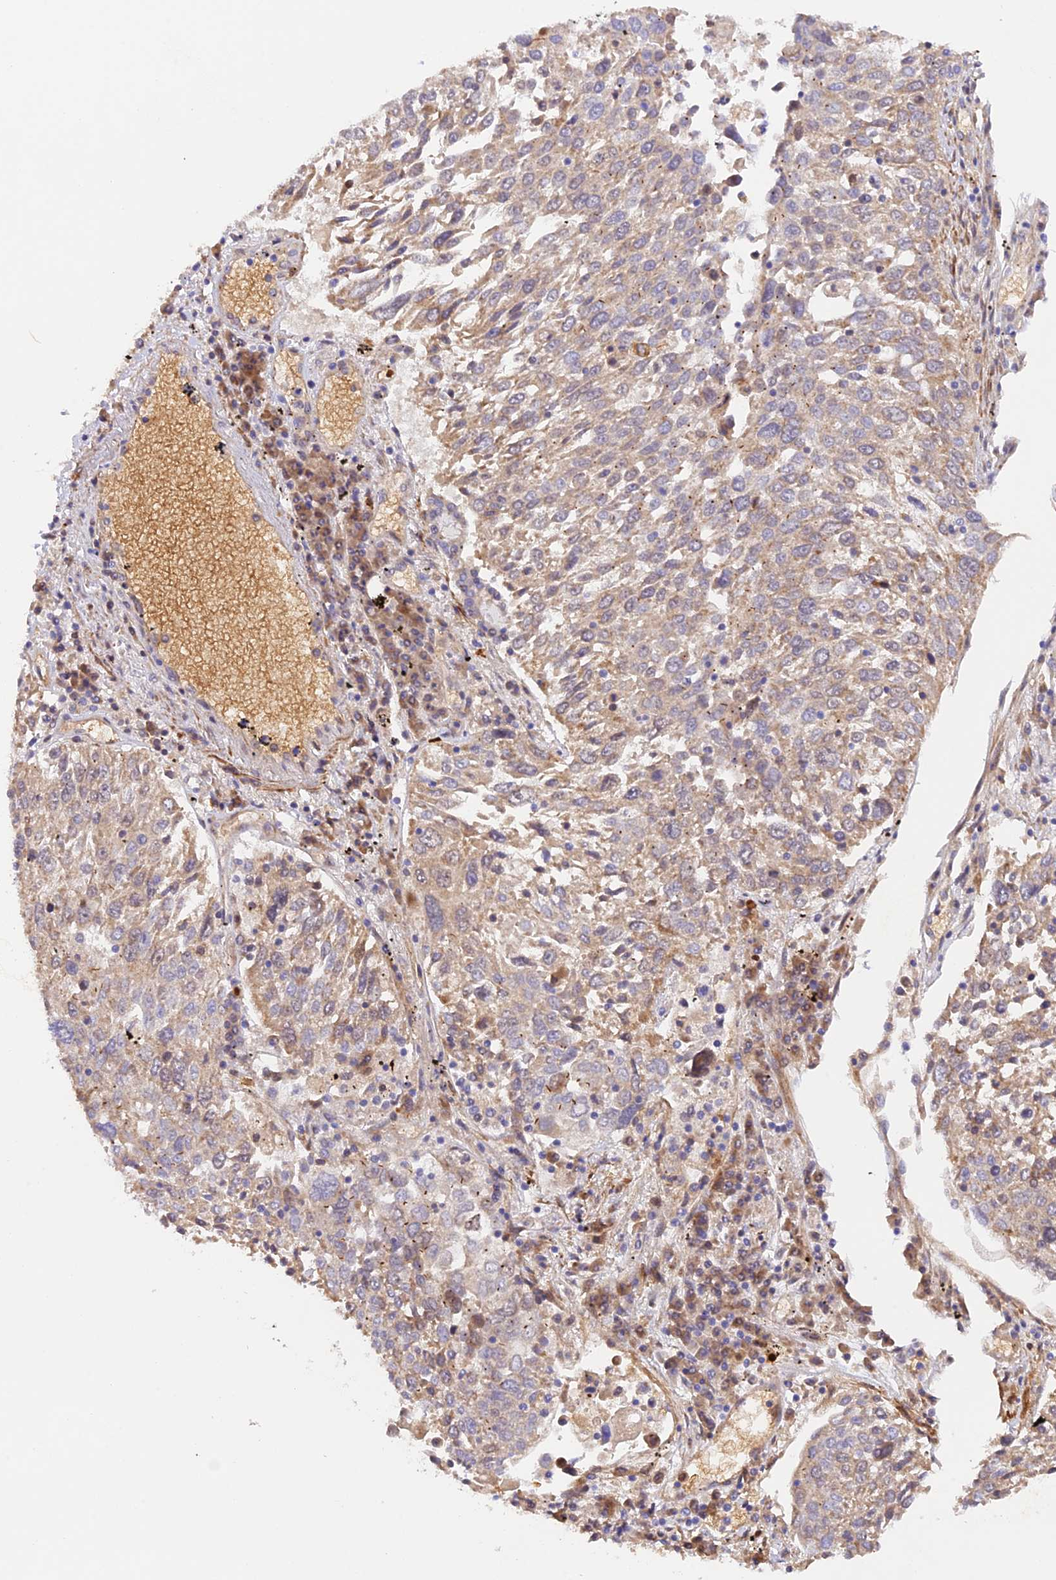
{"staining": {"intensity": "weak", "quantity": ">75%", "location": "cytoplasmic/membranous"}, "tissue": "lung cancer", "cell_type": "Tumor cells", "image_type": "cancer", "snomed": [{"axis": "morphology", "description": "Squamous cell carcinoma, NOS"}, {"axis": "topography", "description": "Lung"}], "caption": "Lung cancer (squamous cell carcinoma) stained for a protein demonstrates weak cytoplasmic/membranous positivity in tumor cells.", "gene": "WDFY4", "patient": {"sex": "male", "age": 65}}